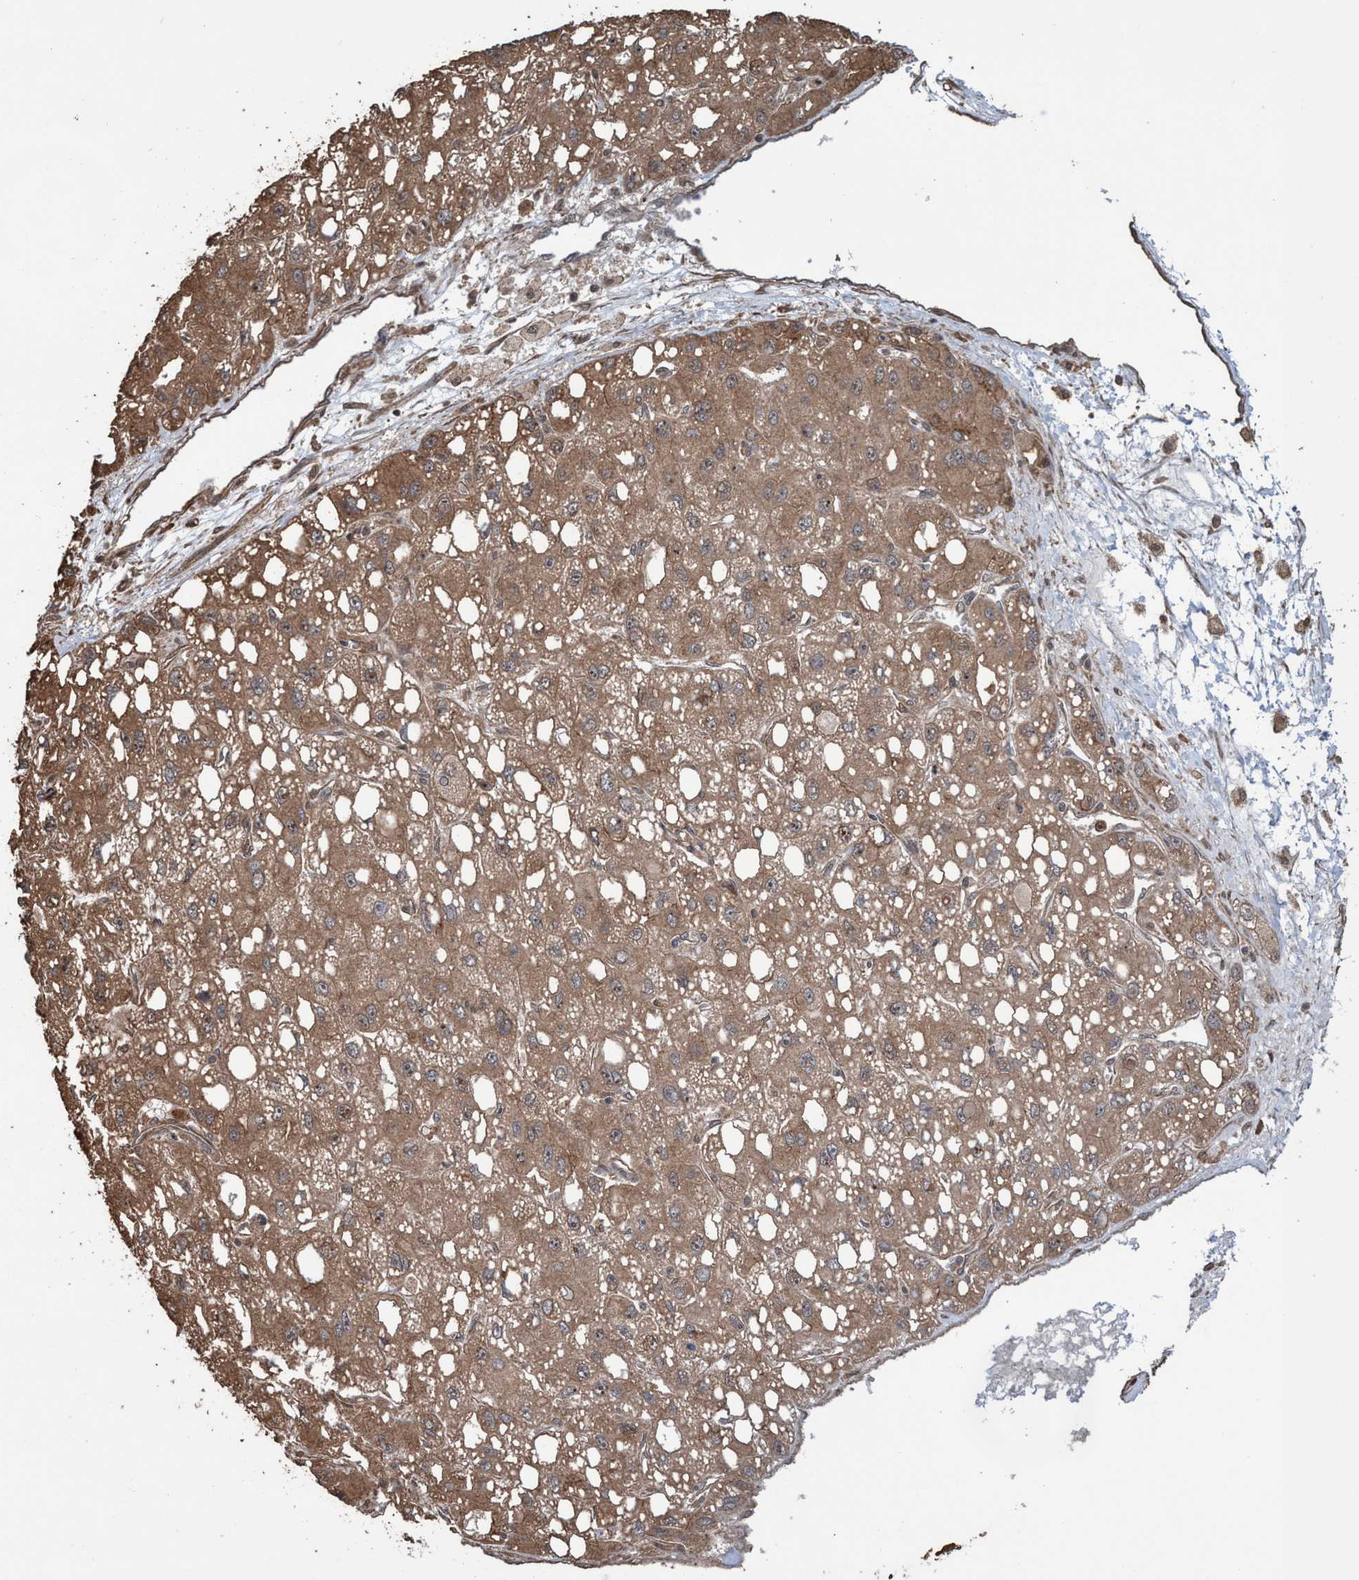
{"staining": {"intensity": "moderate", "quantity": ">75%", "location": "cytoplasmic/membranous"}, "tissue": "liver cancer", "cell_type": "Tumor cells", "image_type": "cancer", "snomed": [{"axis": "morphology", "description": "Carcinoma, Hepatocellular, NOS"}, {"axis": "topography", "description": "Liver"}], "caption": "Liver cancer stained for a protein (brown) reveals moderate cytoplasmic/membranous positive expression in about >75% of tumor cells.", "gene": "TRPC7", "patient": {"sex": "male", "age": 55}}